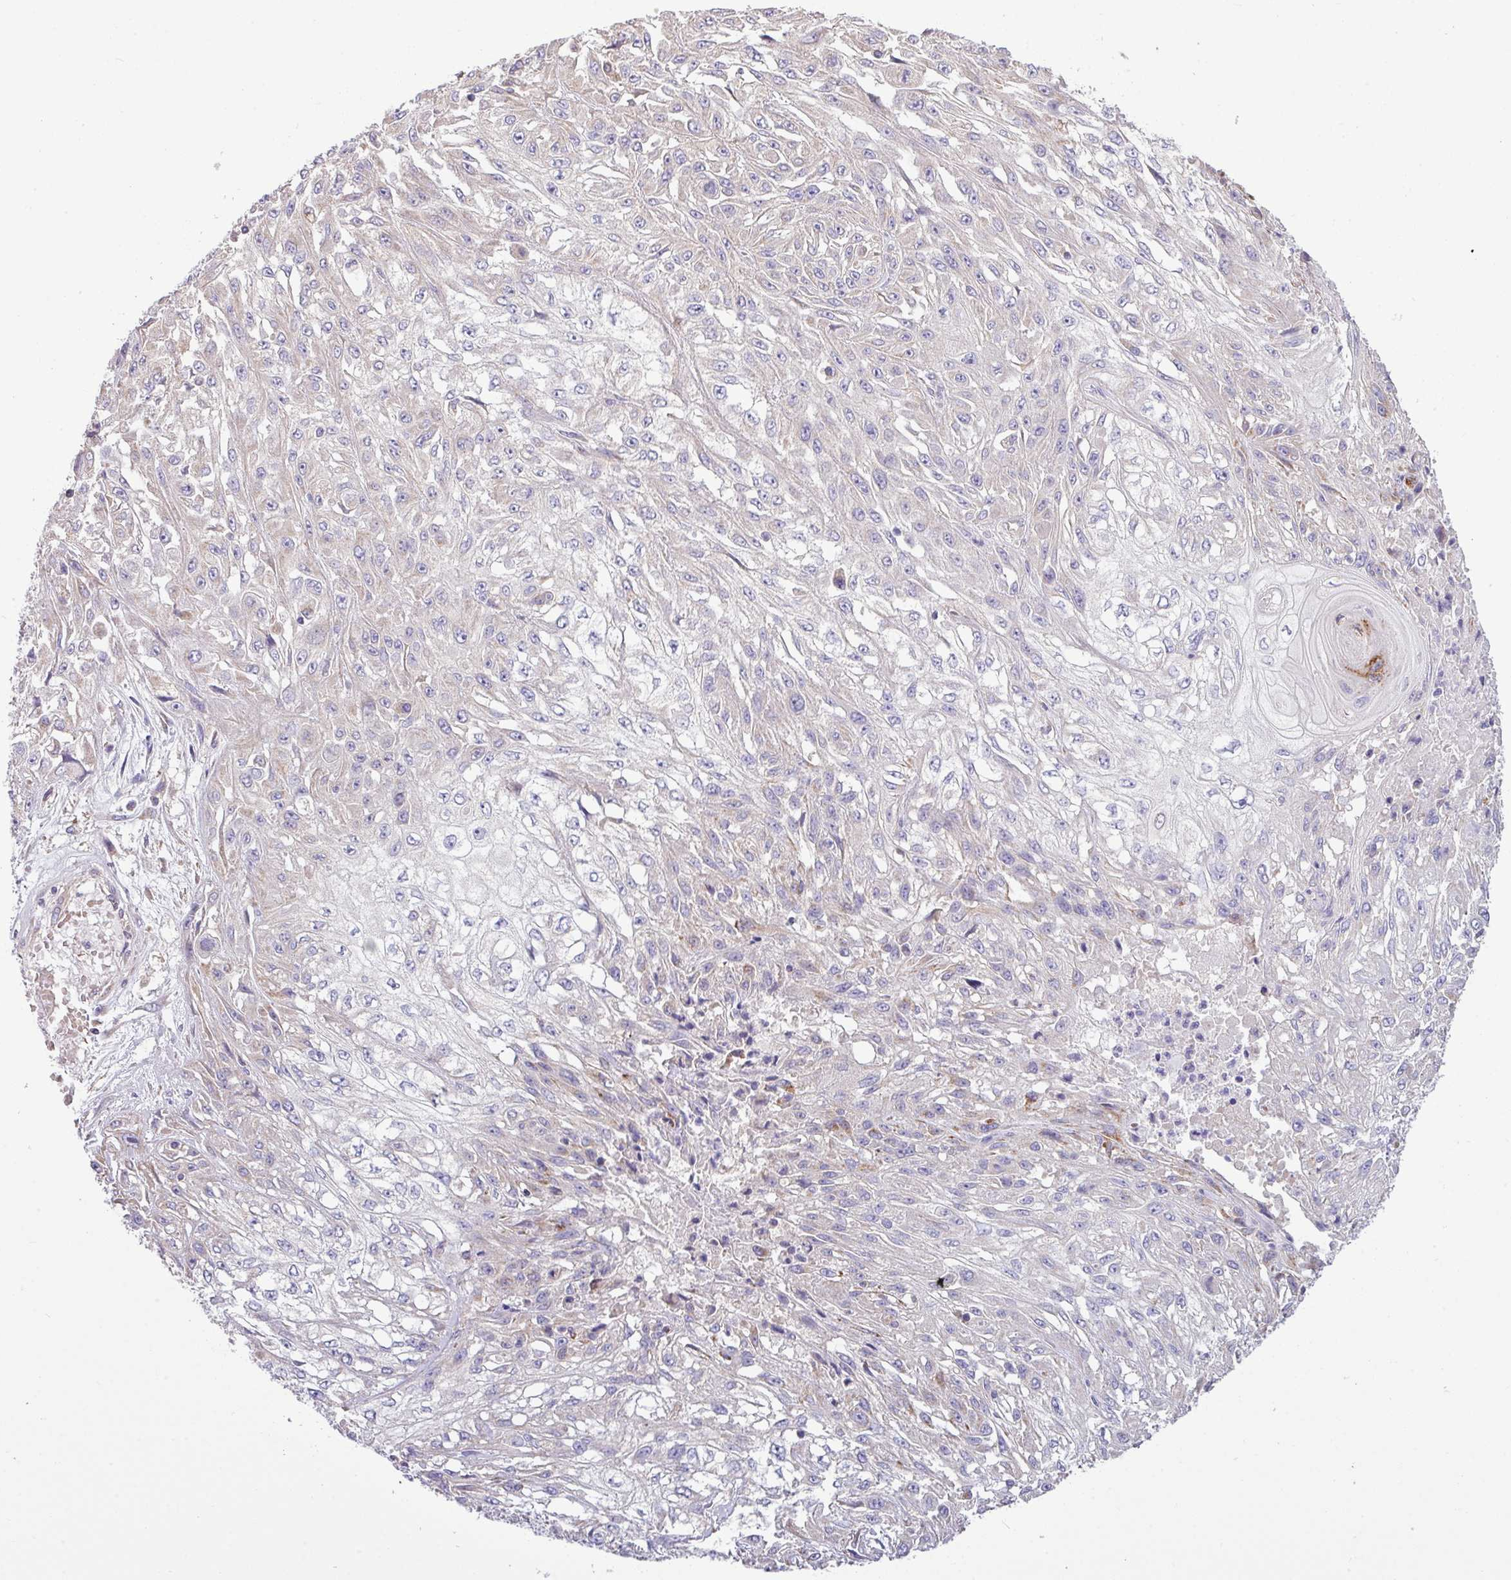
{"staining": {"intensity": "negative", "quantity": "none", "location": "none"}, "tissue": "skin cancer", "cell_type": "Tumor cells", "image_type": "cancer", "snomed": [{"axis": "morphology", "description": "Squamous cell carcinoma, NOS"}, {"axis": "morphology", "description": "Squamous cell carcinoma, metastatic, NOS"}, {"axis": "topography", "description": "Skin"}, {"axis": "topography", "description": "Lymph node"}], "caption": "Tumor cells are negative for brown protein staining in skin metastatic squamous cell carcinoma.", "gene": "PPM1J", "patient": {"sex": "male", "age": 75}}